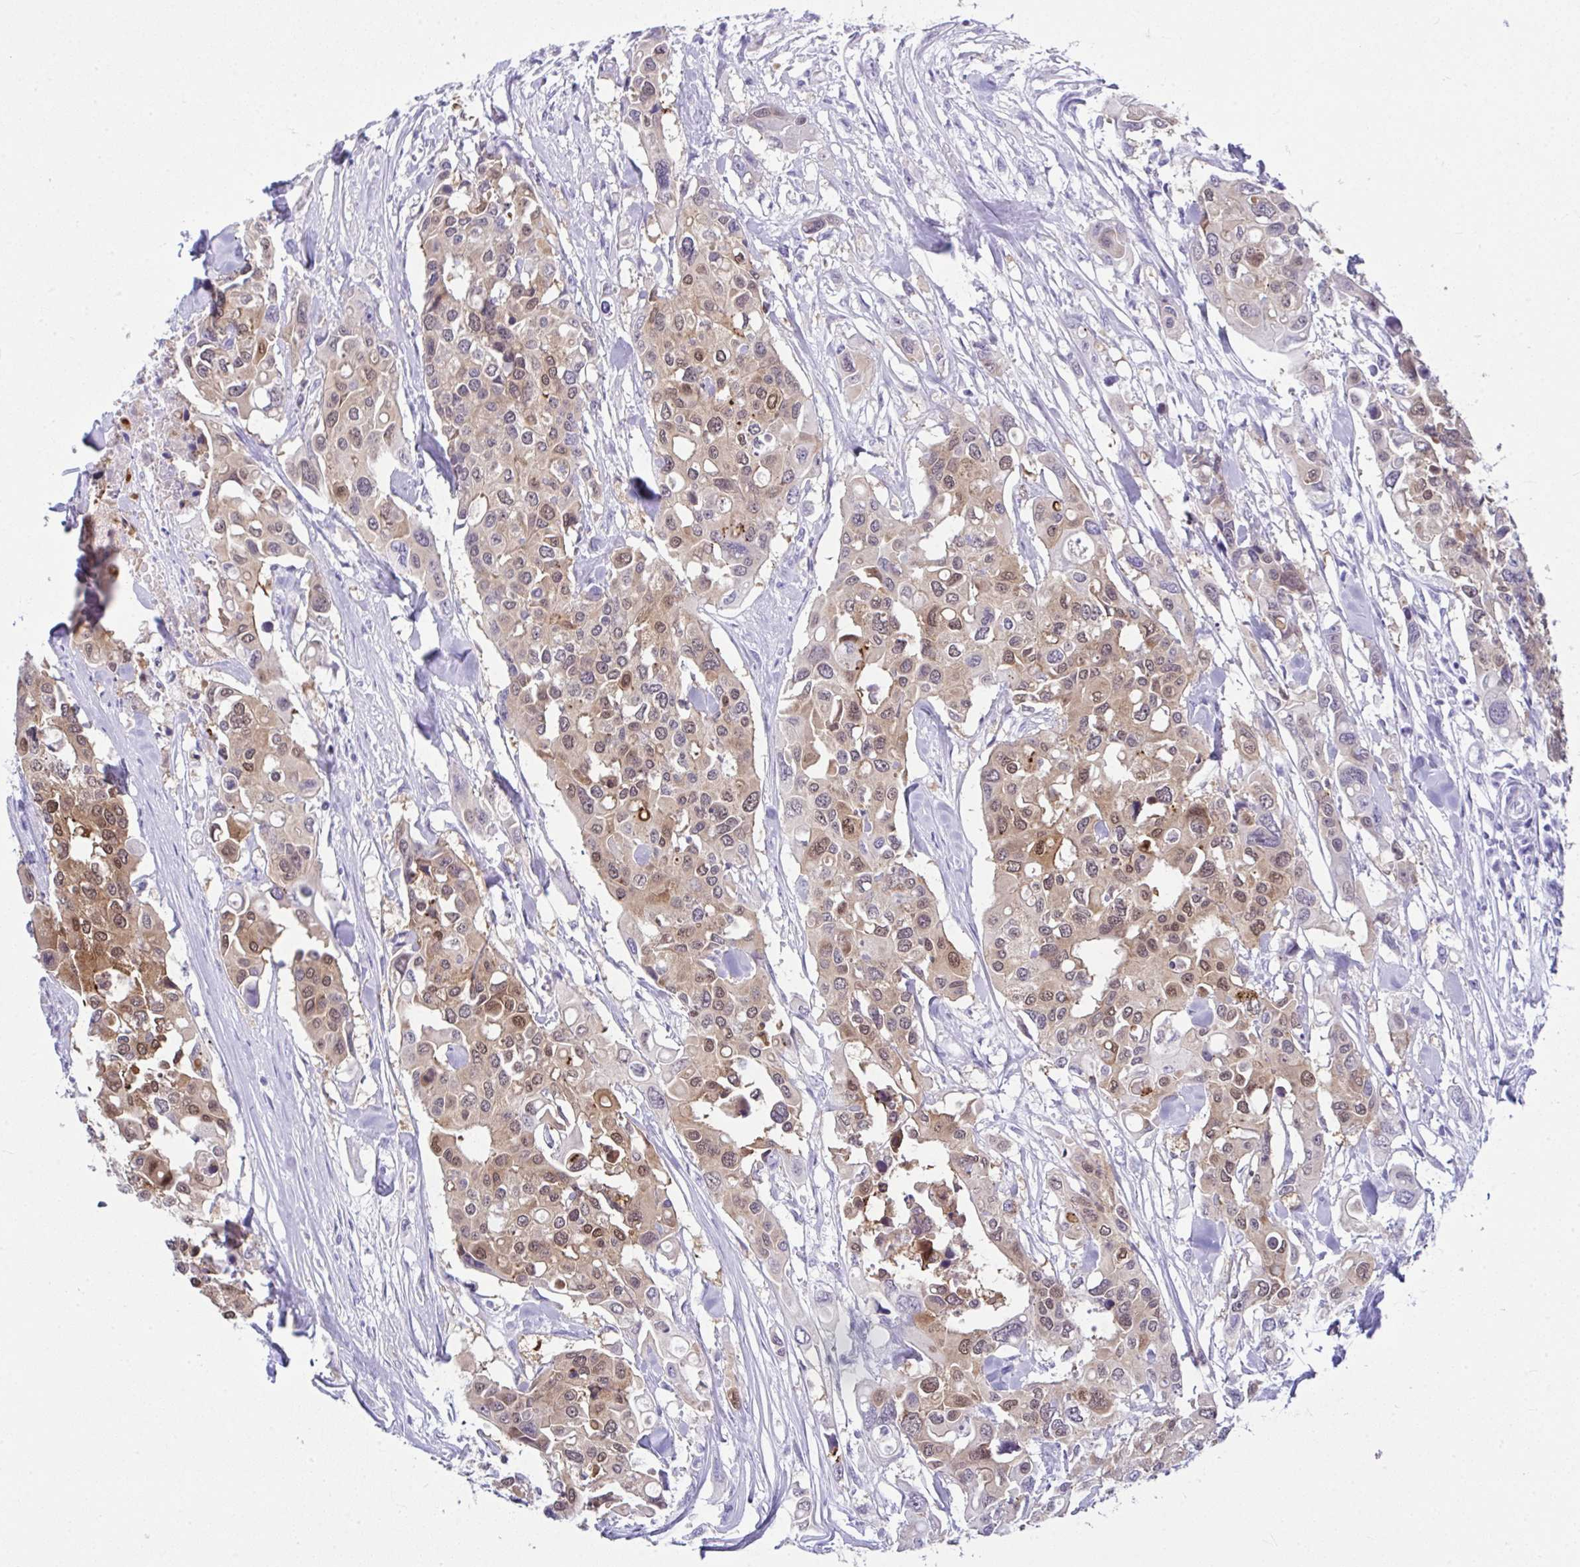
{"staining": {"intensity": "moderate", "quantity": "25%-75%", "location": "nuclear"}, "tissue": "colorectal cancer", "cell_type": "Tumor cells", "image_type": "cancer", "snomed": [{"axis": "morphology", "description": "Adenocarcinoma, NOS"}, {"axis": "topography", "description": "Colon"}], "caption": "Colorectal cancer stained with a brown dye shows moderate nuclear positive expression in approximately 25%-75% of tumor cells.", "gene": "LGALS4", "patient": {"sex": "male", "age": 77}}